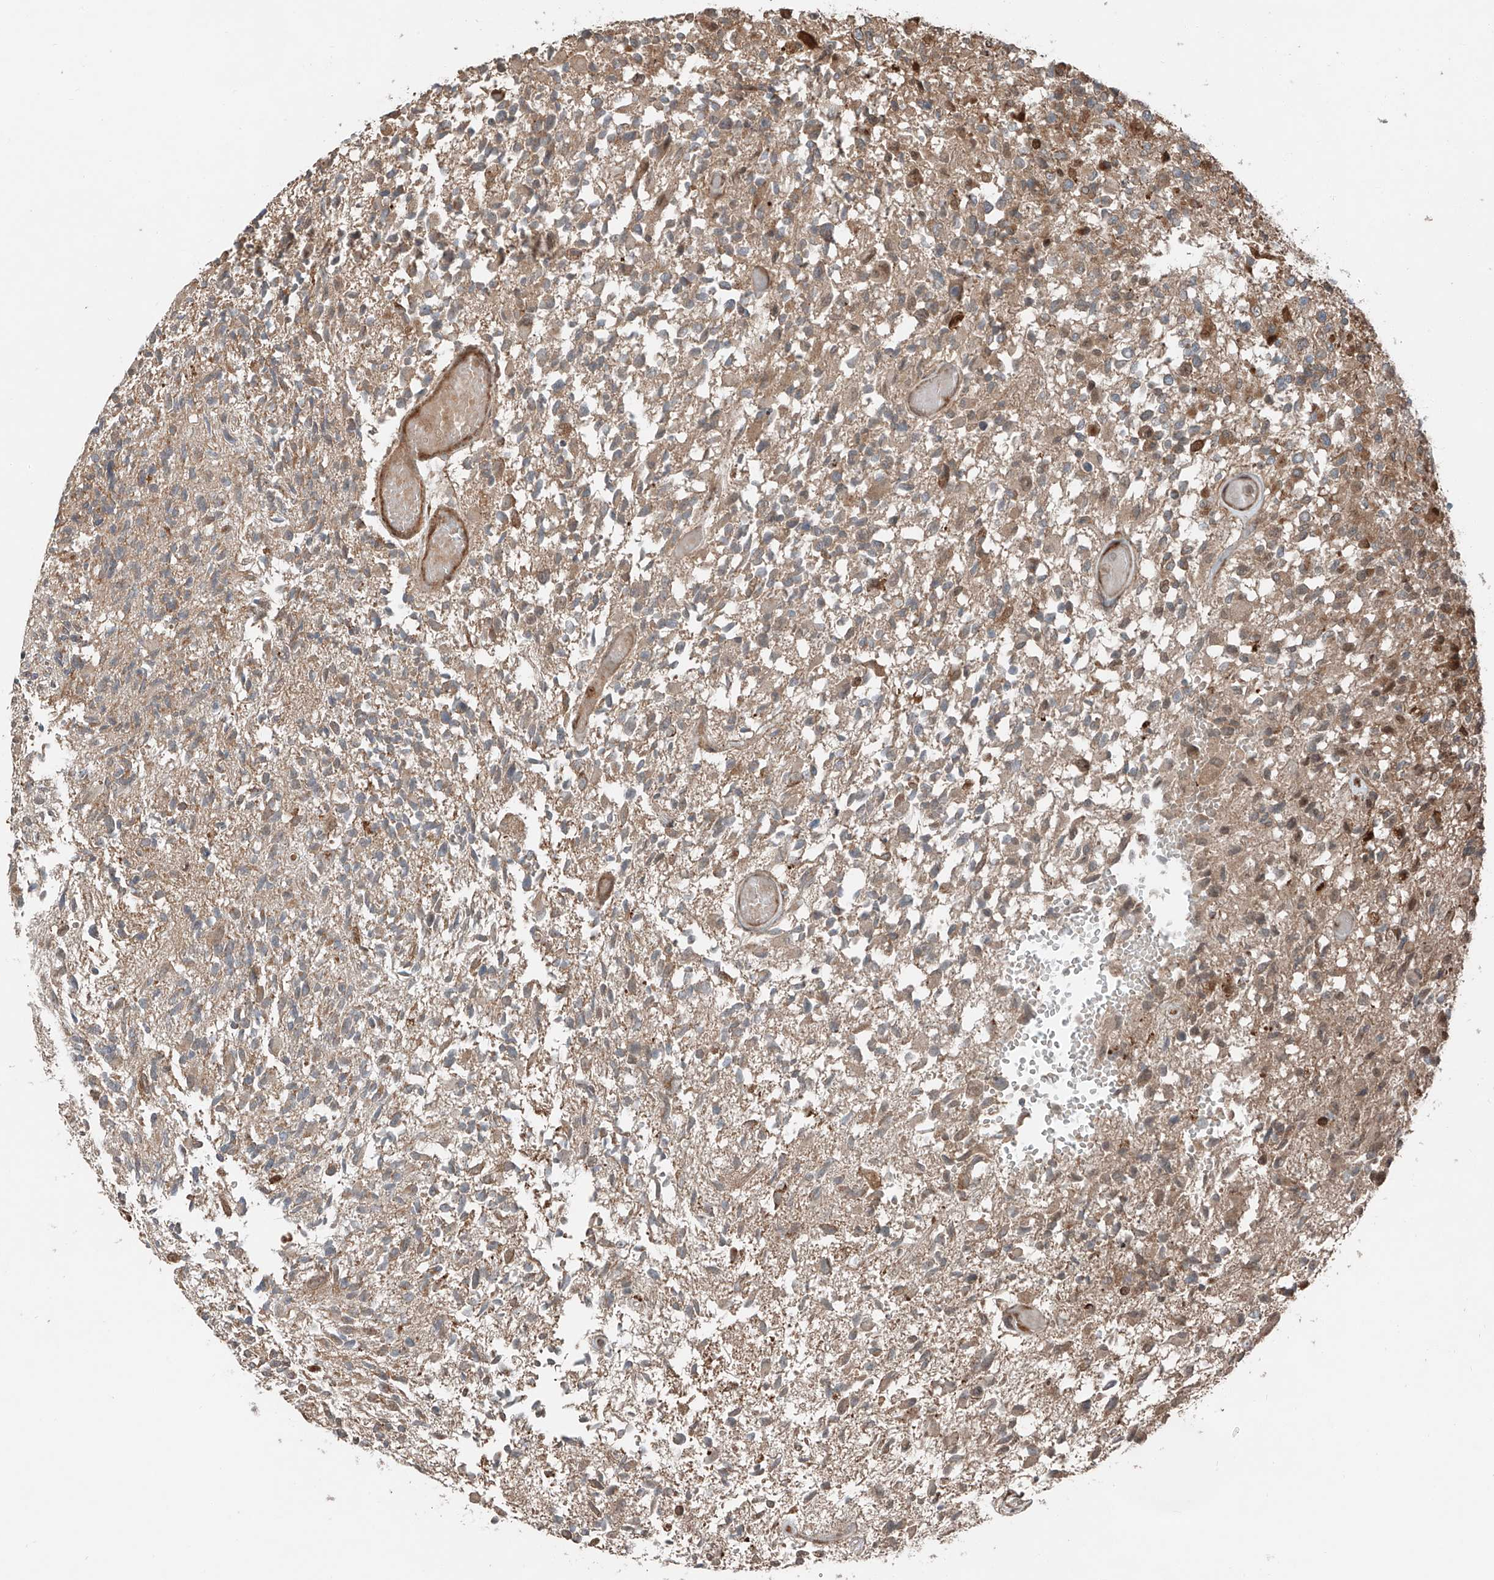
{"staining": {"intensity": "weak", "quantity": "25%-75%", "location": "cytoplasmic/membranous"}, "tissue": "glioma", "cell_type": "Tumor cells", "image_type": "cancer", "snomed": [{"axis": "morphology", "description": "Glioma, malignant, High grade"}, {"axis": "morphology", "description": "Glioblastoma, NOS"}, {"axis": "topography", "description": "Brain"}], "caption": "Glioblastoma was stained to show a protein in brown. There is low levels of weak cytoplasmic/membranous staining in approximately 25%-75% of tumor cells.", "gene": "CEP162", "patient": {"sex": "male", "age": 60}}